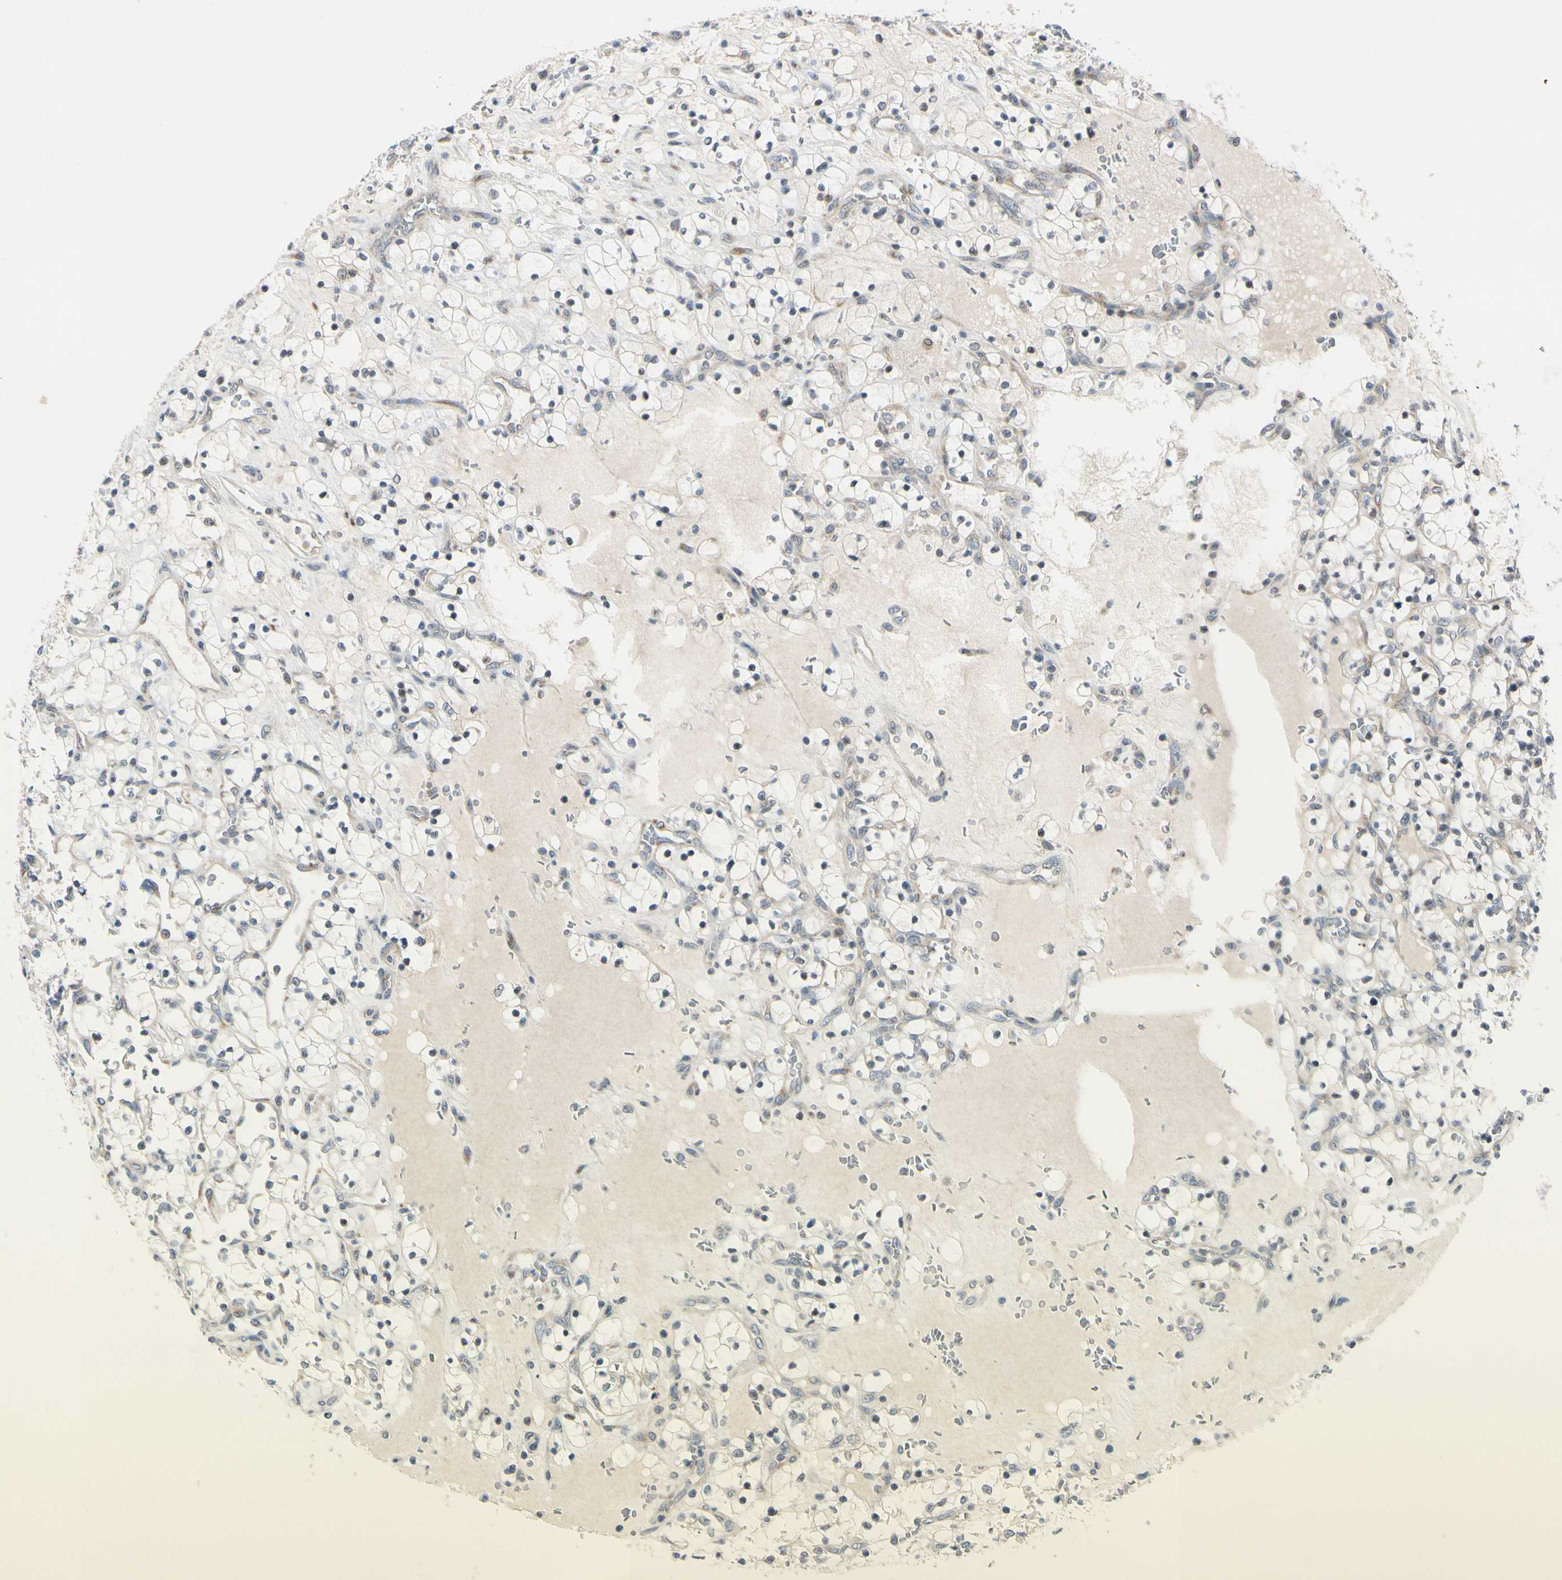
{"staining": {"intensity": "negative", "quantity": "none", "location": "none"}, "tissue": "renal cancer", "cell_type": "Tumor cells", "image_type": "cancer", "snomed": [{"axis": "morphology", "description": "Adenocarcinoma, NOS"}, {"axis": "topography", "description": "Kidney"}], "caption": "Histopathology image shows no protein positivity in tumor cells of adenocarcinoma (renal) tissue.", "gene": "RPS6KB2", "patient": {"sex": "female", "age": 69}}